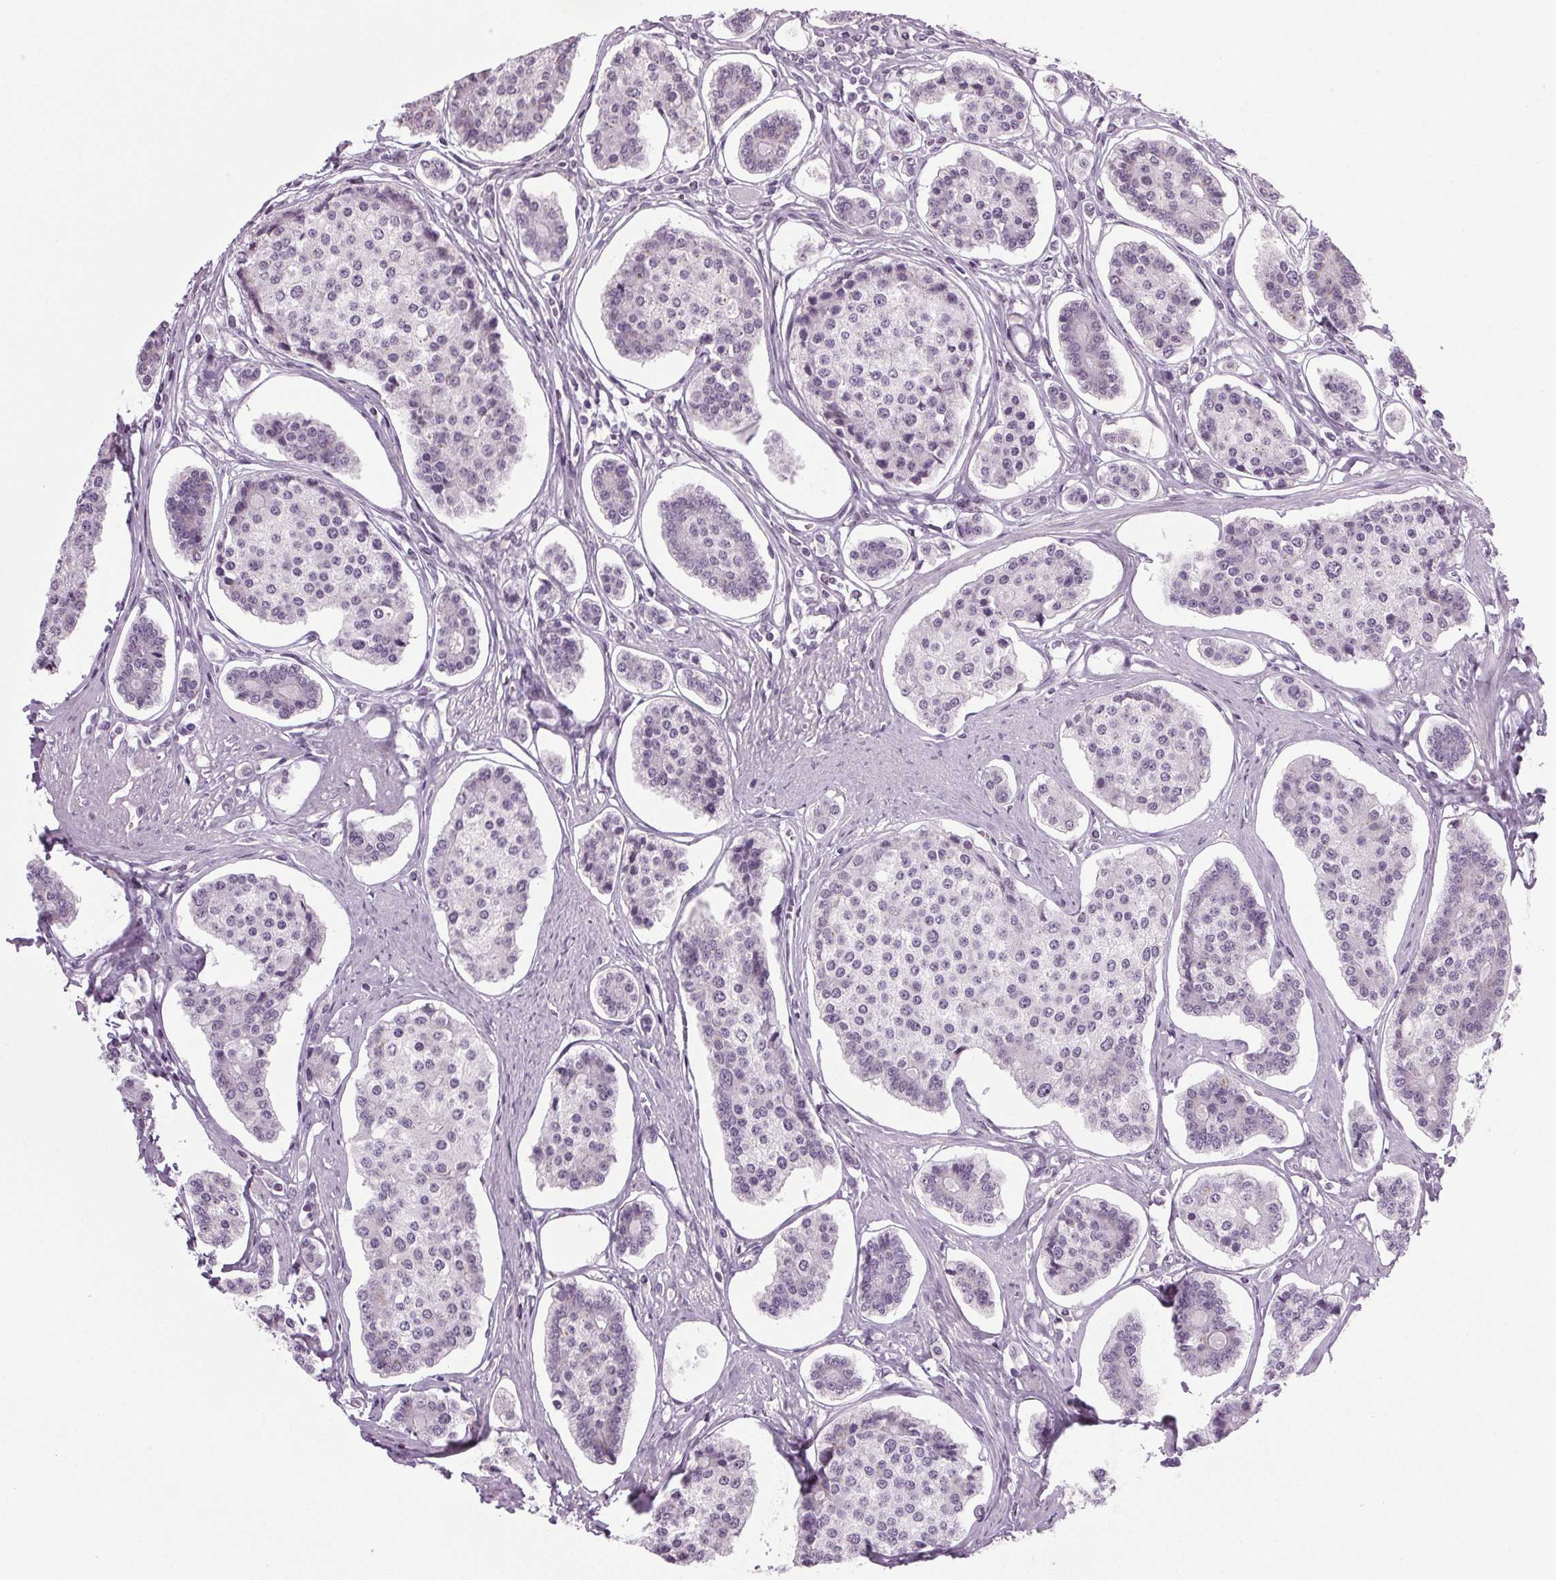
{"staining": {"intensity": "negative", "quantity": "none", "location": "none"}, "tissue": "carcinoid", "cell_type": "Tumor cells", "image_type": "cancer", "snomed": [{"axis": "morphology", "description": "Carcinoid, malignant, NOS"}, {"axis": "topography", "description": "Small intestine"}], "caption": "Immunohistochemistry micrograph of human carcinoid stained for a protein (brown), which demonstrates no expression in tumor cells. (DAB (3,3'-diaminobenzidine) IHC, high magnification).", "gene": "IGF2BP1", "patient": {"sex": "female", "age": 65}}